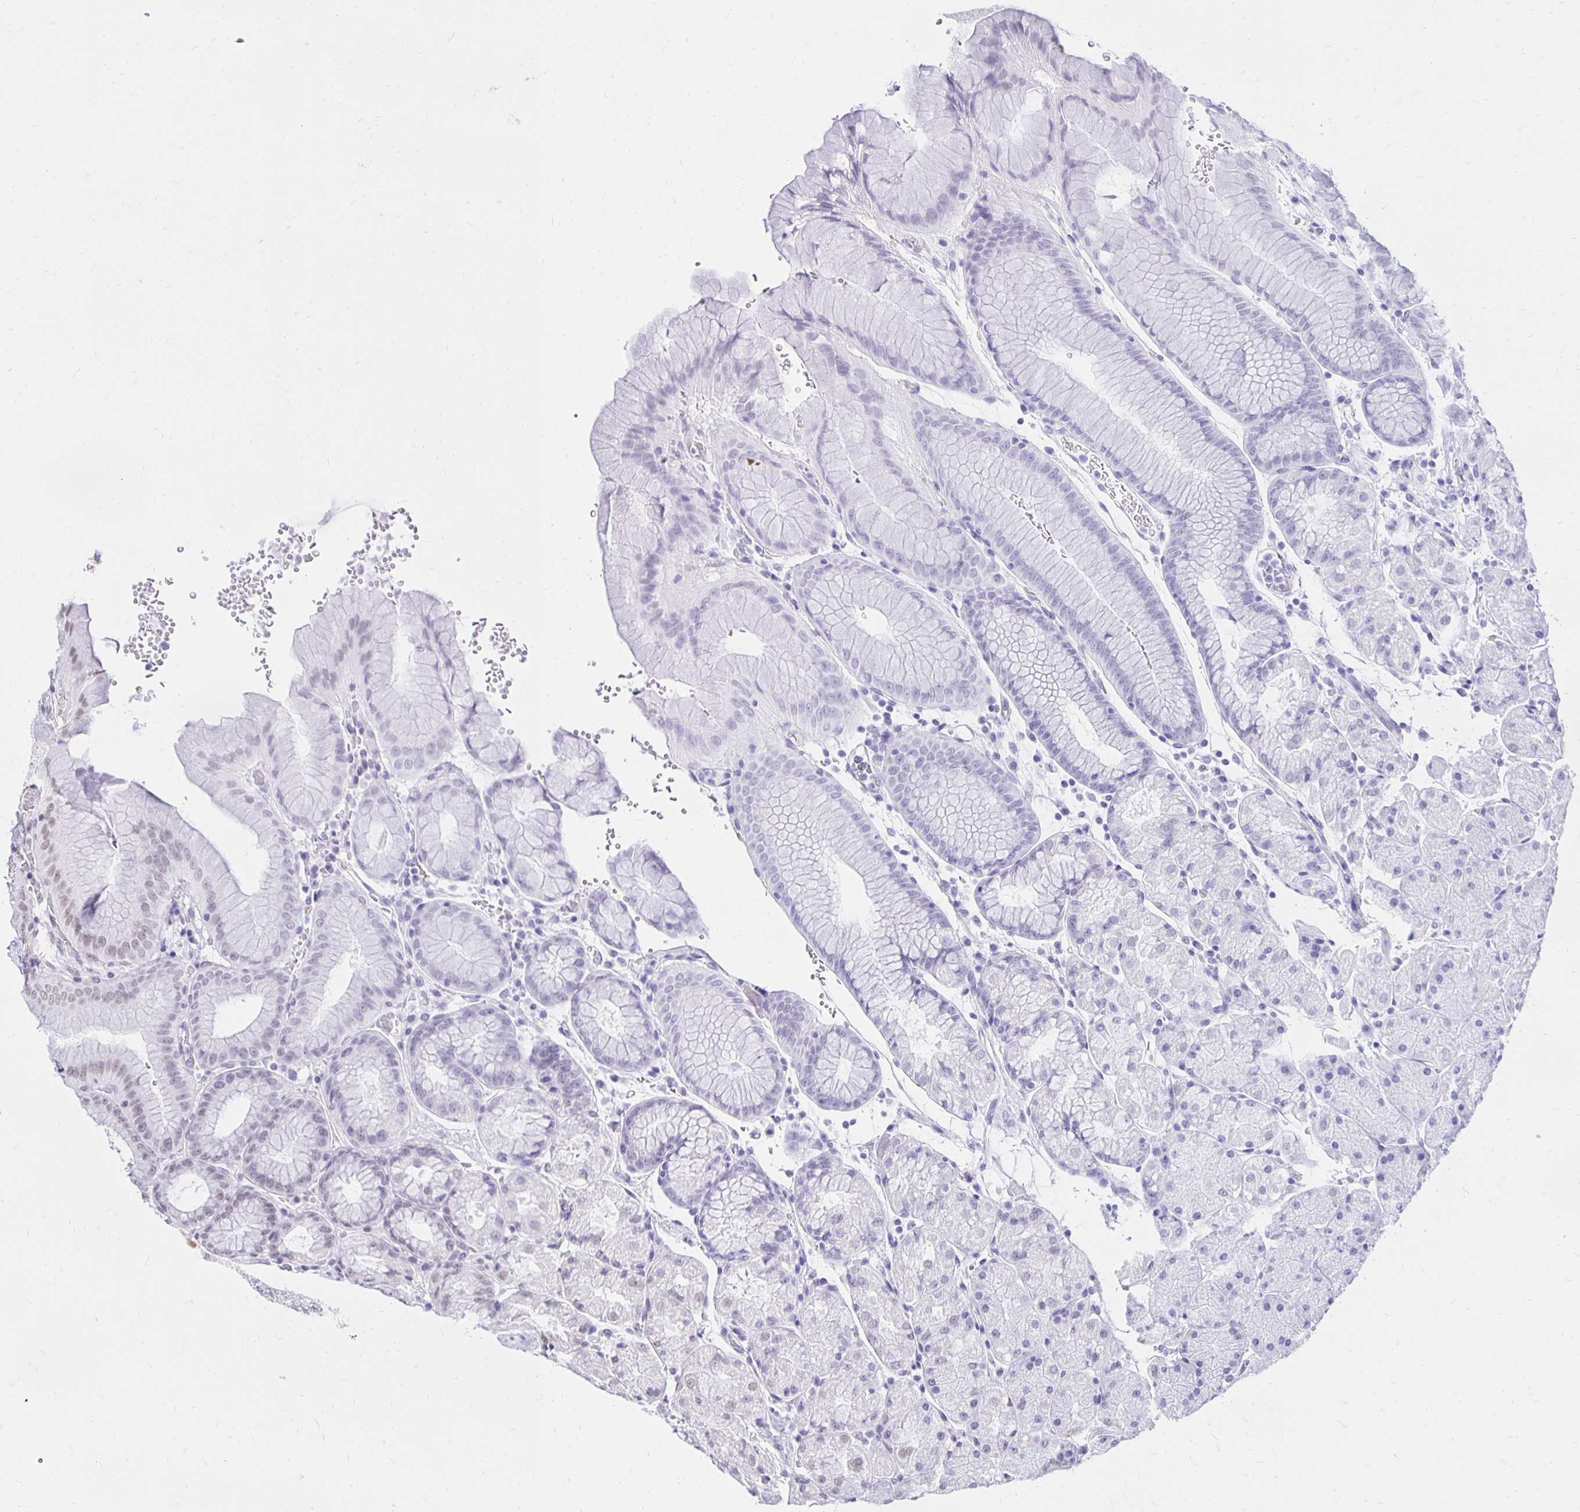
{"staining": {"intensity": "moderate", "quantity": "<25%", "location": "nuclear"}, "tissue": "stomach", "cell_type": "Glandular cells", "image_type": "normal", "snomed": [{"axis": "morphology", "description": "Normal tissue, NOS"}, {"axis": "topography", "description": "Stomach, upper"}, {"axis": "topography", "description": "Stomach"}], "caption": "Immunohistochemical staining of benign human stomach shows <25% levels of moderate nuclear protein staining in about <25% of glandular cells.", "gene": "ZNF579", "patient": {"sex": "male", "age": 76}}